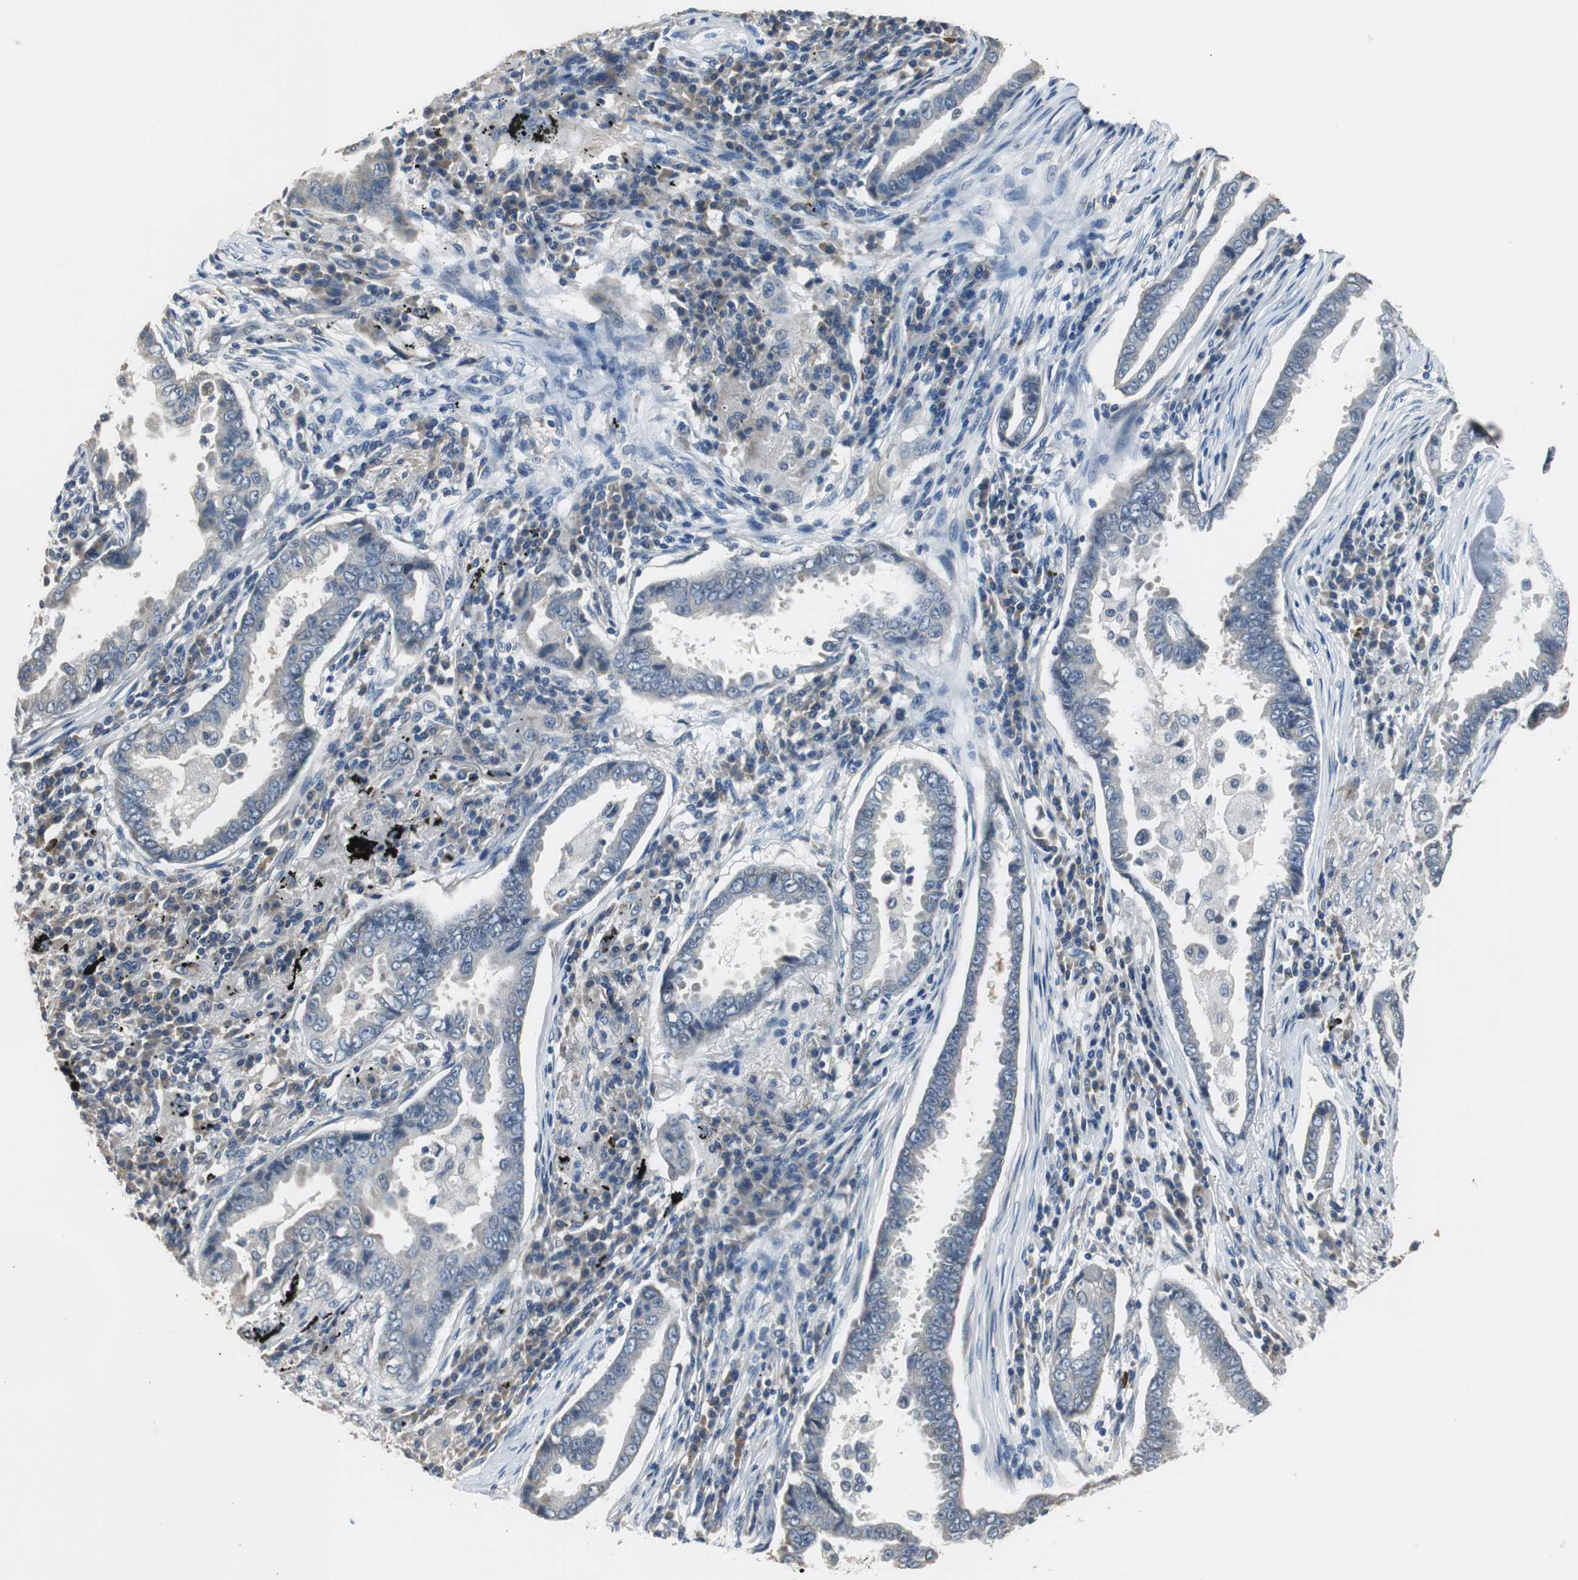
{"staining": {"intensity": "negative", "quantity": "none", "location": "none"}, "tissue": "lung cancer", "cell_type": "Tumor cells", "image_type": "cancer", "snomed": [{"axis": "morphology", "description": "Normal tissue, NOS"}, {"axis": "morphology", "description": "Inflammation, NOS"}, {"axis": "morphology", "description": "Adenocarcinoma, NOS"}, {"axis": "topography", "description": "Lung"}], "caption": "This is an immunohistochemistry (IHC) histopathology image of human adenocarcinoma (lung). There is no expression in tumor cells.", "gene": "MTIF2", "patient": {"sex": "female", "age": 64}}